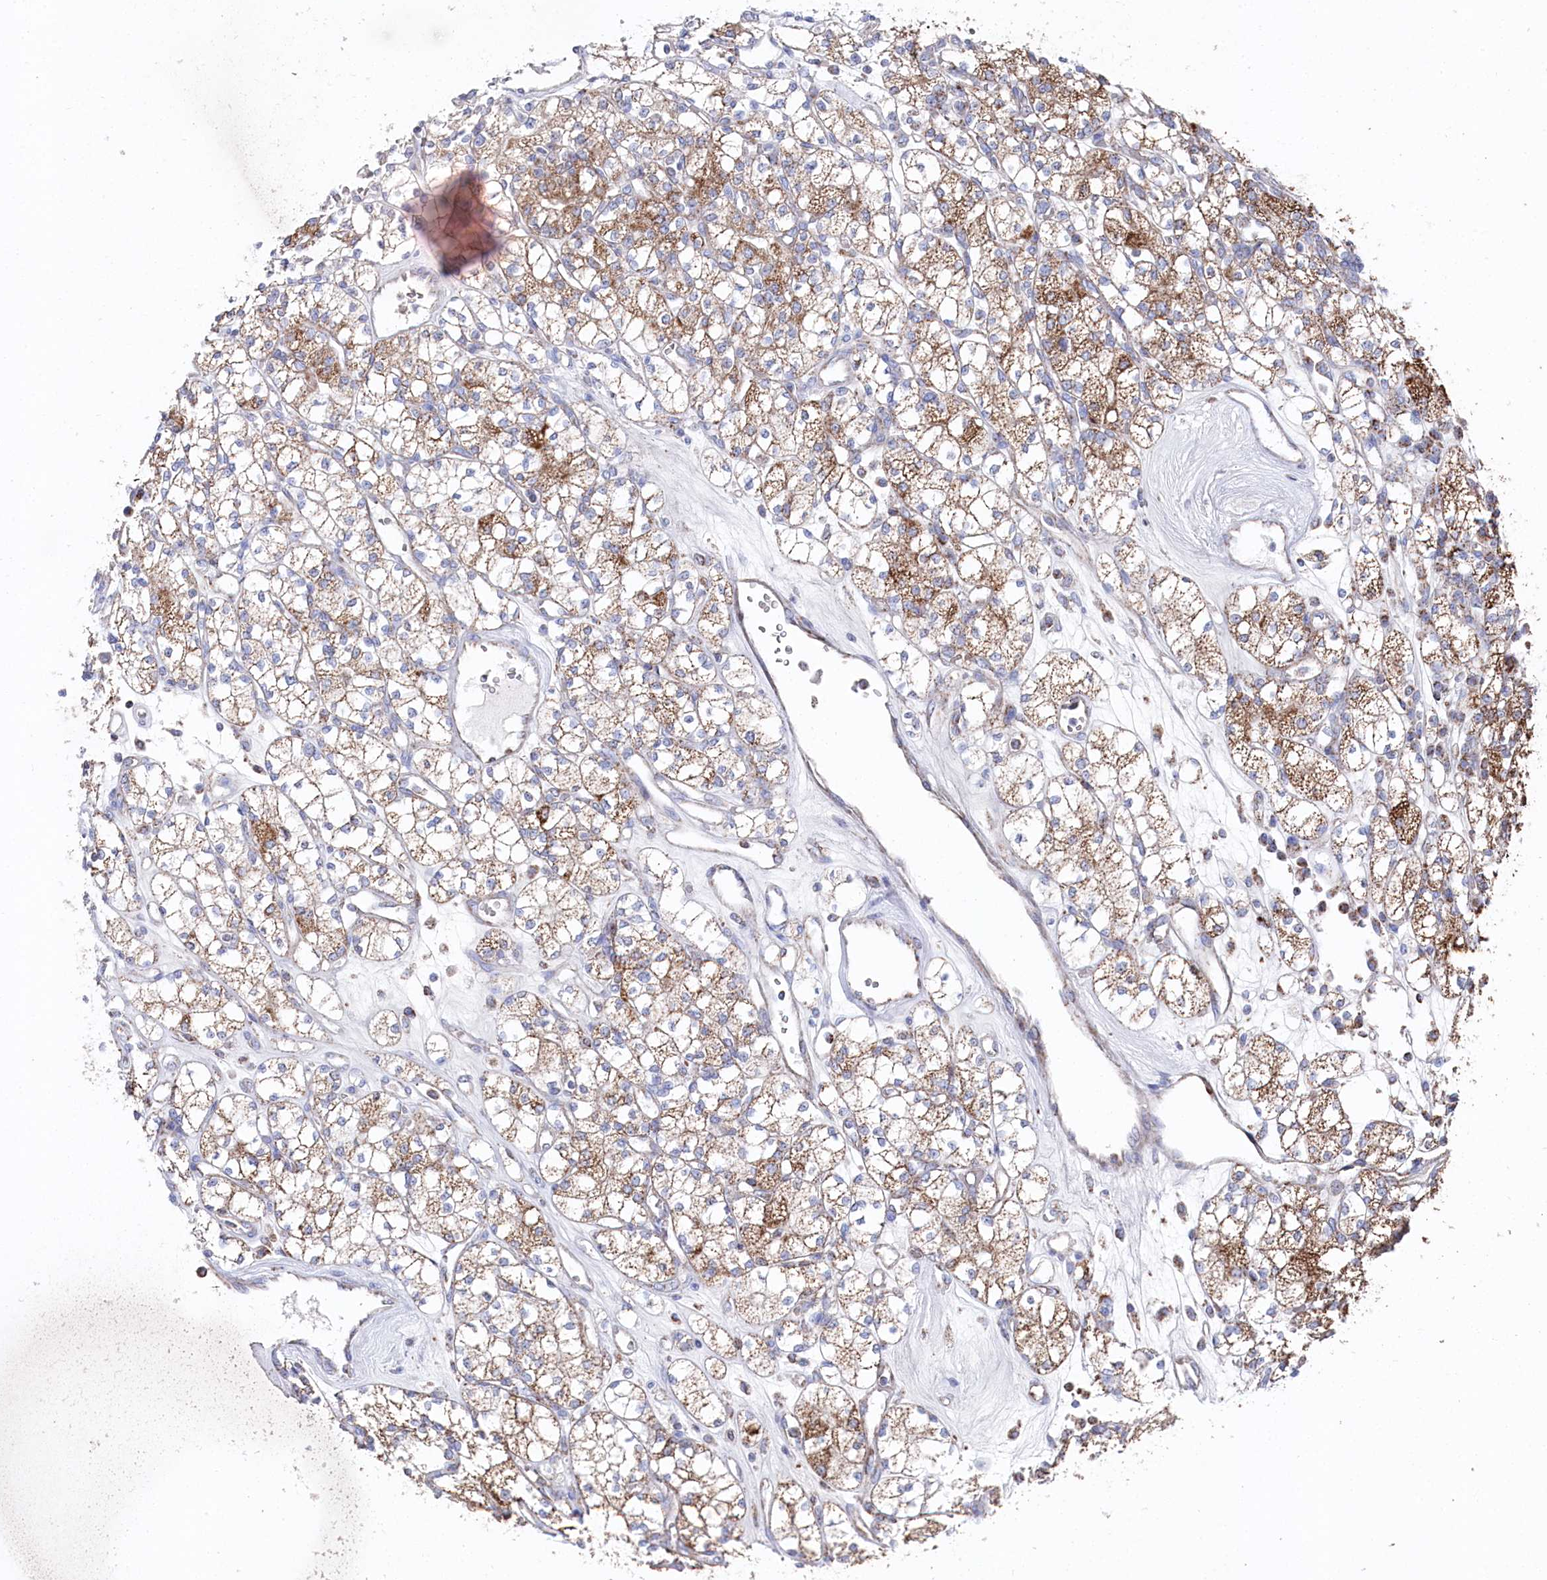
{"staining": {"intensity": "moderate", "quantity": ">75%", "location": "cytoplasmic/membranous"}, "tissue": "renal cancer", "cell_type": "Tumor cells", "image_type": "cancer", "snomed": [{"axis": "morphology", "description": "Adenocarcinoma, NOS"}, {"axis": "topography", "description": "Kidney"}], "caption": "IHC of renal cancer (adenocarcinoma) reveals medium levels of moderate cytoplasmic/membranous staining in approximately >75% of tumor cells.", "gene": "GLS2", "patient": {"sex": "male", "age": 77}}